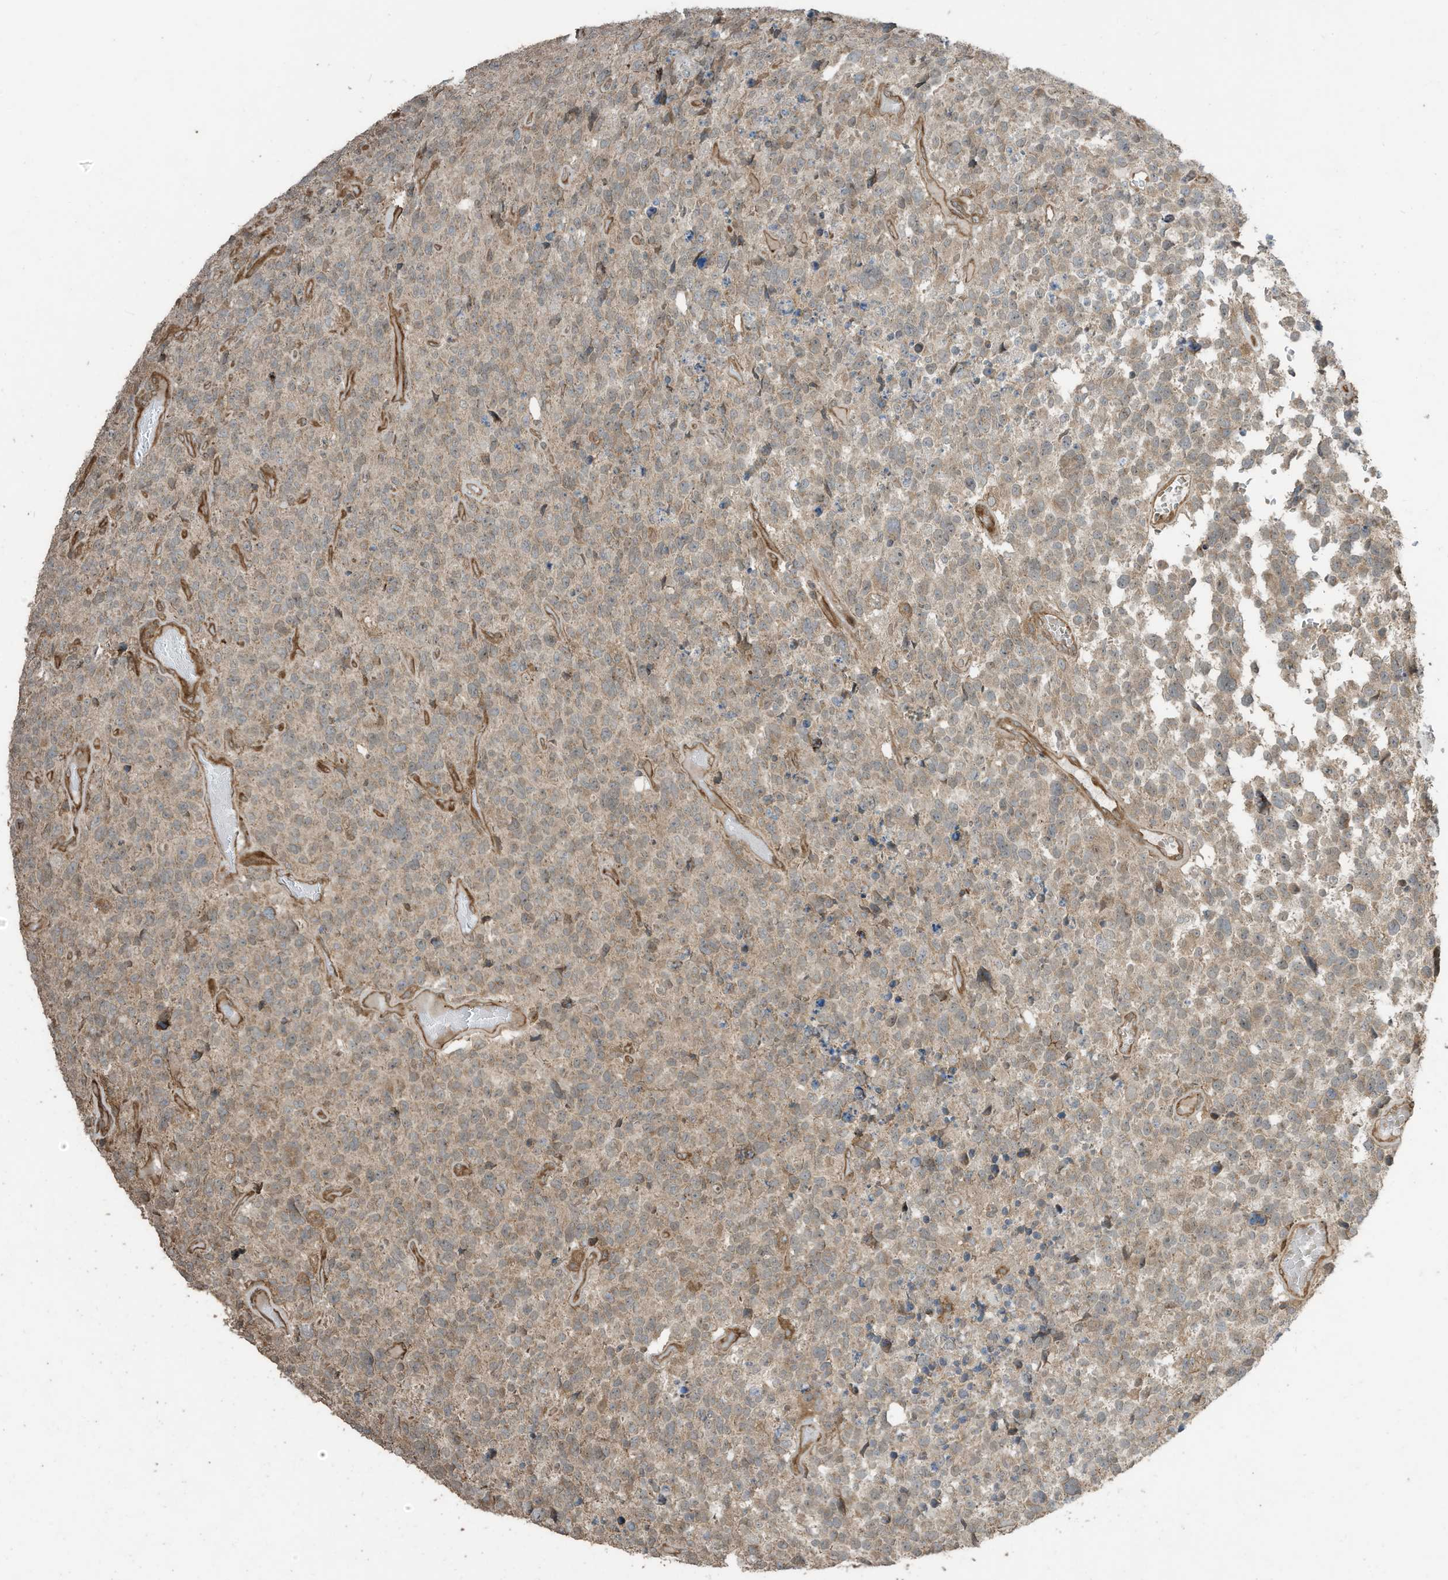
{"staining": {"intensity": "weak", "quantity": ">75%", "location": "cytoplasmic/membranous"}, "tissue": "glioma", "cell_type": "Tumor cells", "image_type": "cancer", "snomed": [{"axis": "morphology", "description": "Glioma, malignant, High grade"}, {"axis": "topography", "description": "Brain"}], "caption": "An immunohistochemistry micrograph of tumor tissue is shown. Protein staining in brown shows weak cytoplasmic/membranous positivity in glioma within tumor cells. Nuclei are stained in blue.", "gene": "ZNF653", "patient": {"sex": "male", "age": 69}}